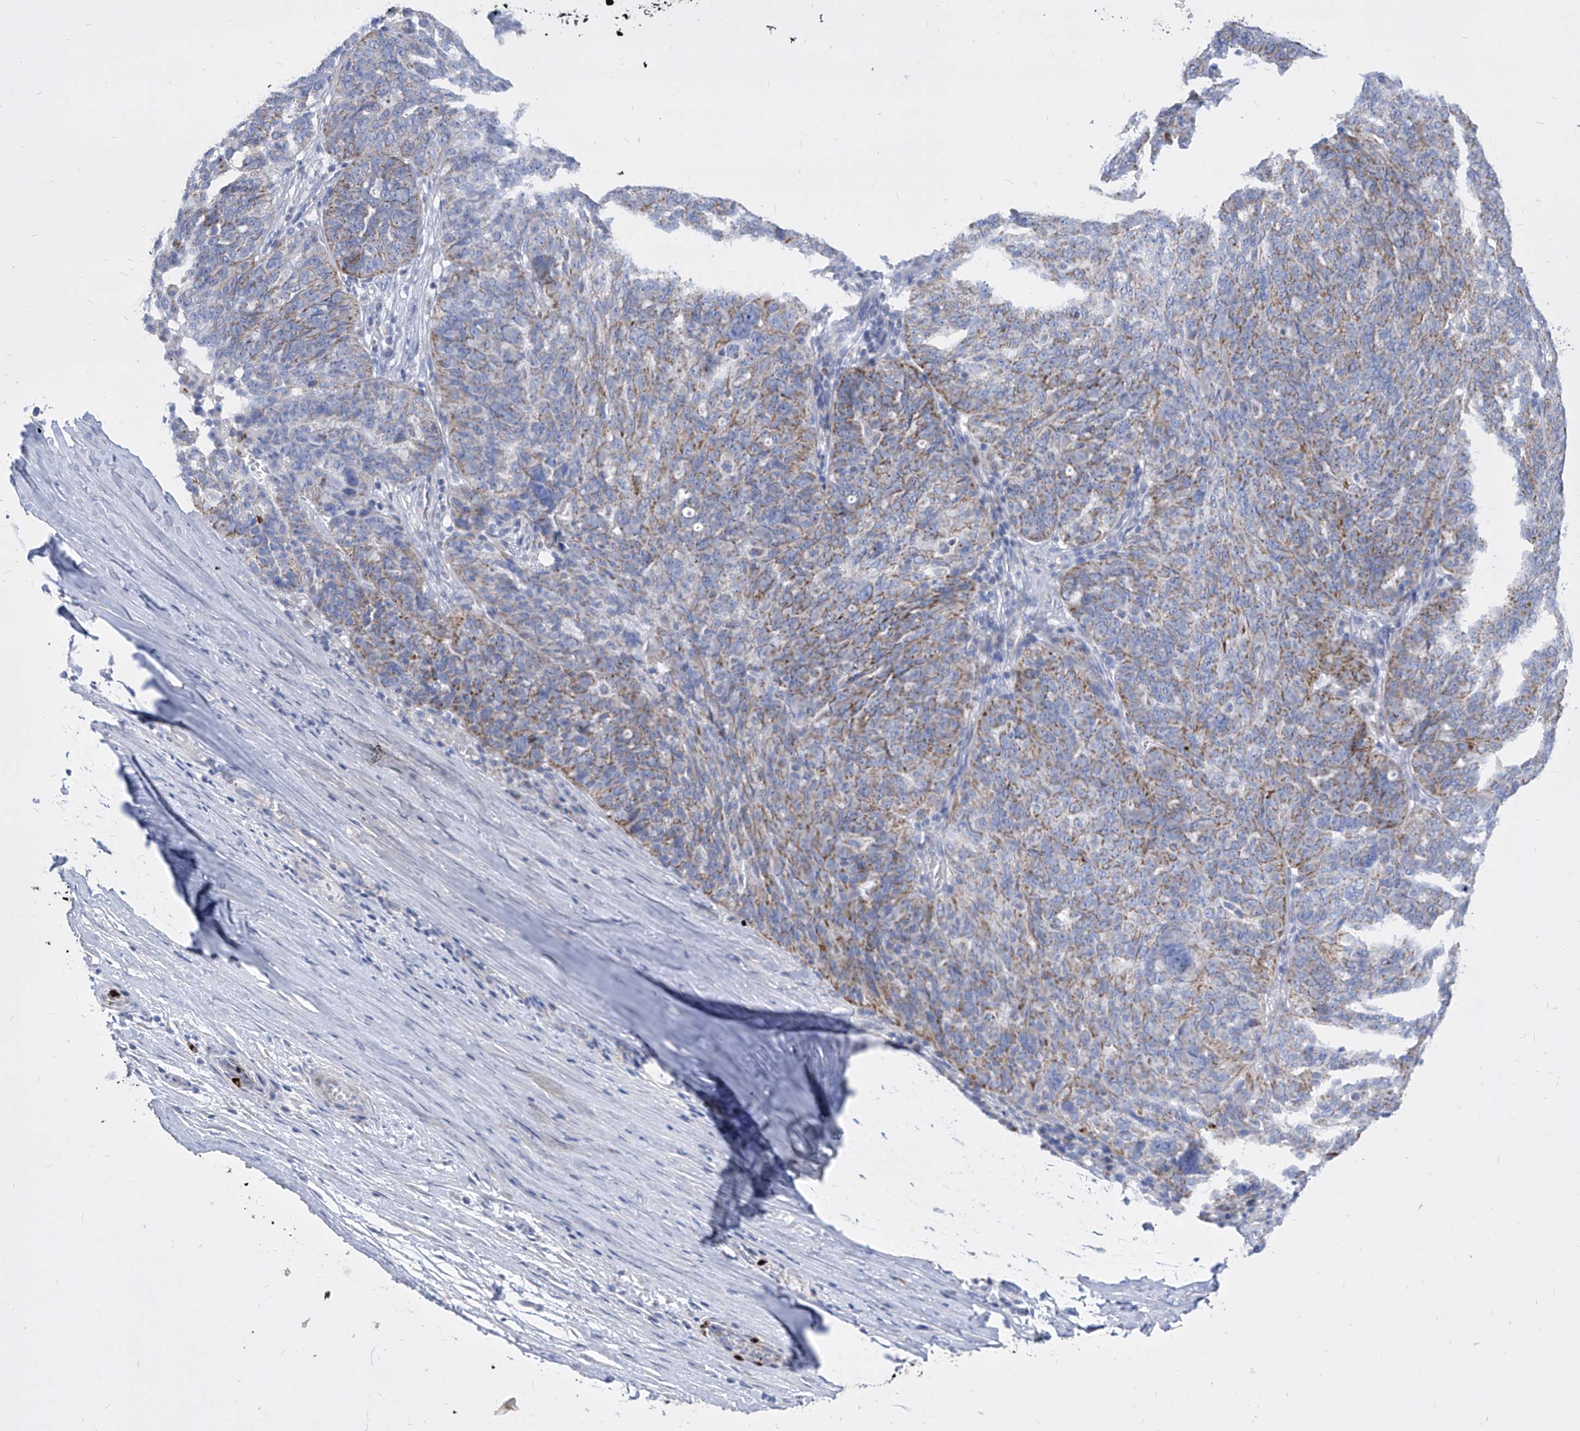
{"staining": {"intensity": "weak", "quantity": "25%-75%", "location": "cytoplasmic/membranous"}, "tissue": "ovarian cancer", "cell_type": "Tumor cells", "image_type": "cancer", "snomed": [{"axis": "morphology", "description": "Cystadenocarcinoma, serous, NOS"}, {"axis": "topography", "description": "Ovary"}], "caption": "Serous cystadenocarcinoma (ovarian) stained with a protein marker demonstrates weak staining in tumor cells.", "gene": "COQ3", "patient": {"sex": "female", "age": 59}}